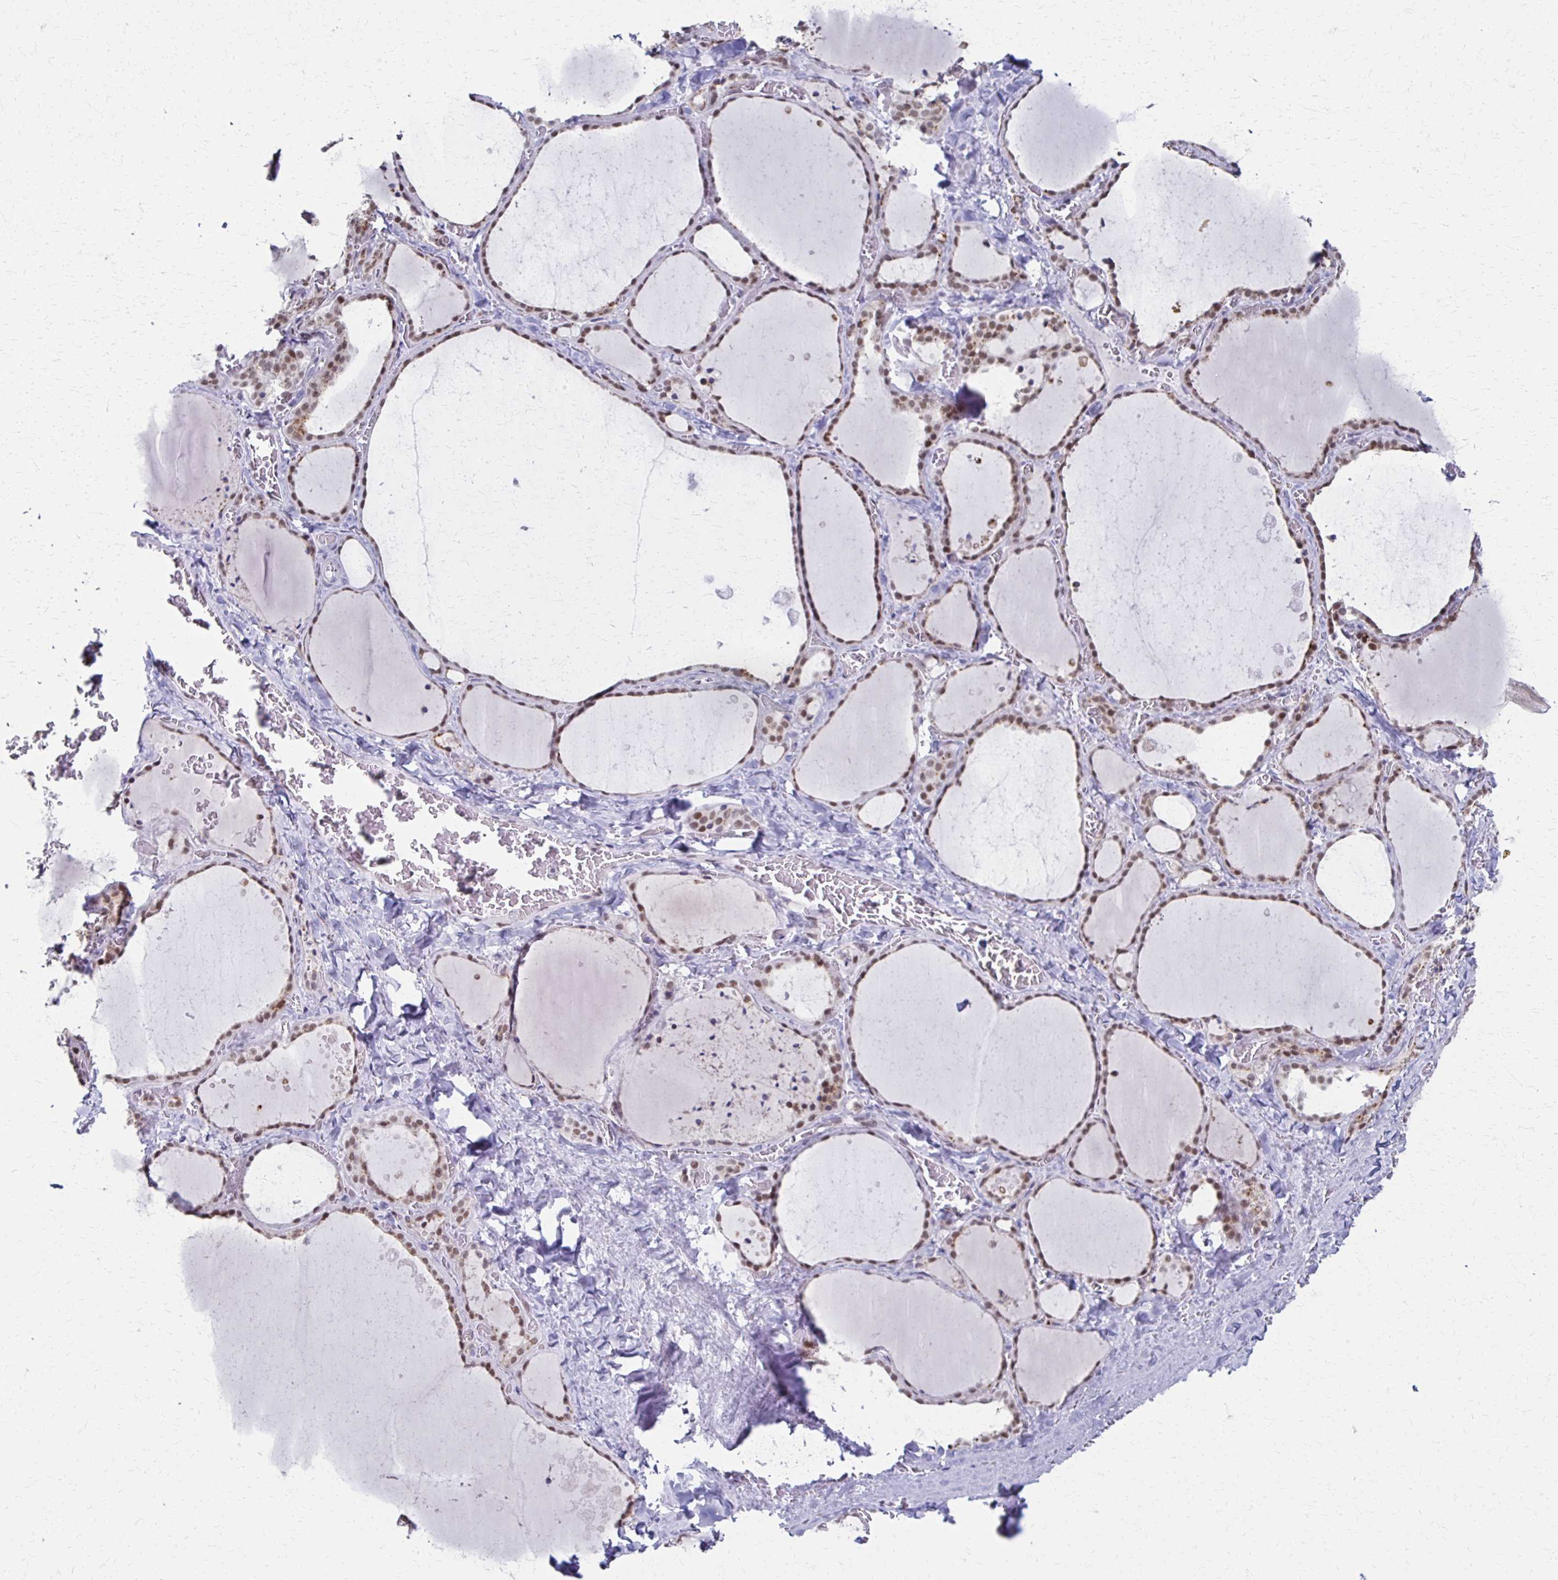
{"staining": {"intensity": "moderate", "quantity": ">75%", "location": "cytoplasmic/membranous,nuclear"}, "tissue": "thyroid gland", "cell_type": "Glandular cells", "image_type": "normal", "snomed": [{"axis": "morphology", "description": "Normal tissue, NOS"}, {"axis": "topography", "description": "Thyroid gland"}], "caption": "Immunohistochemical staining of benign human thyroid gland demonstrates medium levels of moderate cytoplasmic/membranous,nuclear expression in approximately >75% of glandular cells.", "gene": "IRF7", "patient": {"sex": "female", "age": 36}}